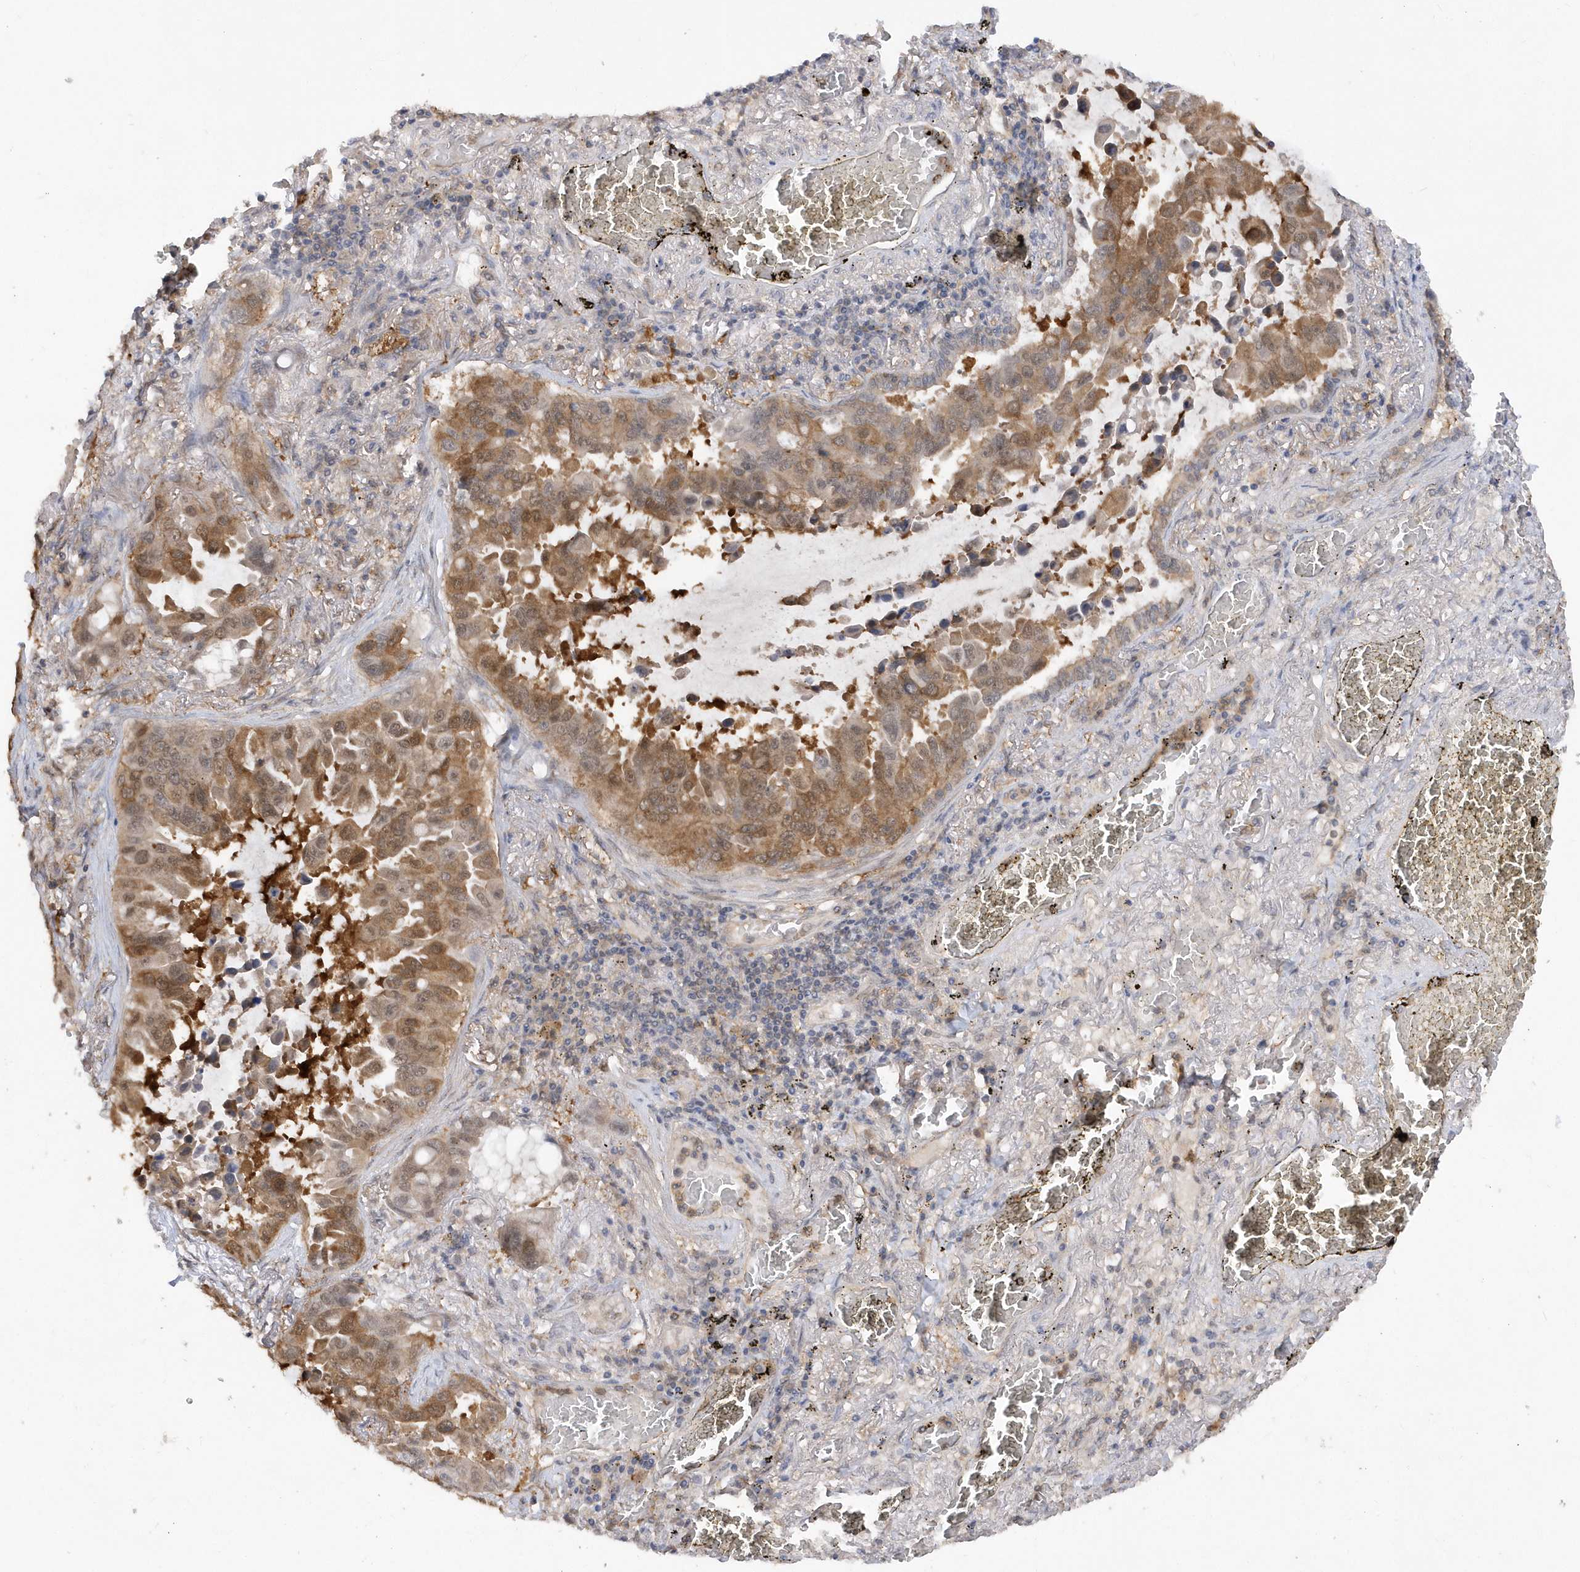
{"staining": {"intensity": "moderate", "quantity": ">75%", "location": "cytoplasmic/membranous,nuclear"}, "tissue": "lung cancer", "cell_type": "Tumor cells", "image_type": "cancer", "snomed": [{"axis": "morphology", "description": "Adenocarcinoma, NOS"}, {"axis": "topography", "description": "Lung"}], "caption": "High-power microscopy captured an immunohistochemistry histopathology image of adenocarcinoma (lung), revealing moderate cytoplasmic/membranous and nuclear staining in about >75% of tumor cells.", "gene": "RPE", "patient": {"sex": "male", "age": 64}}